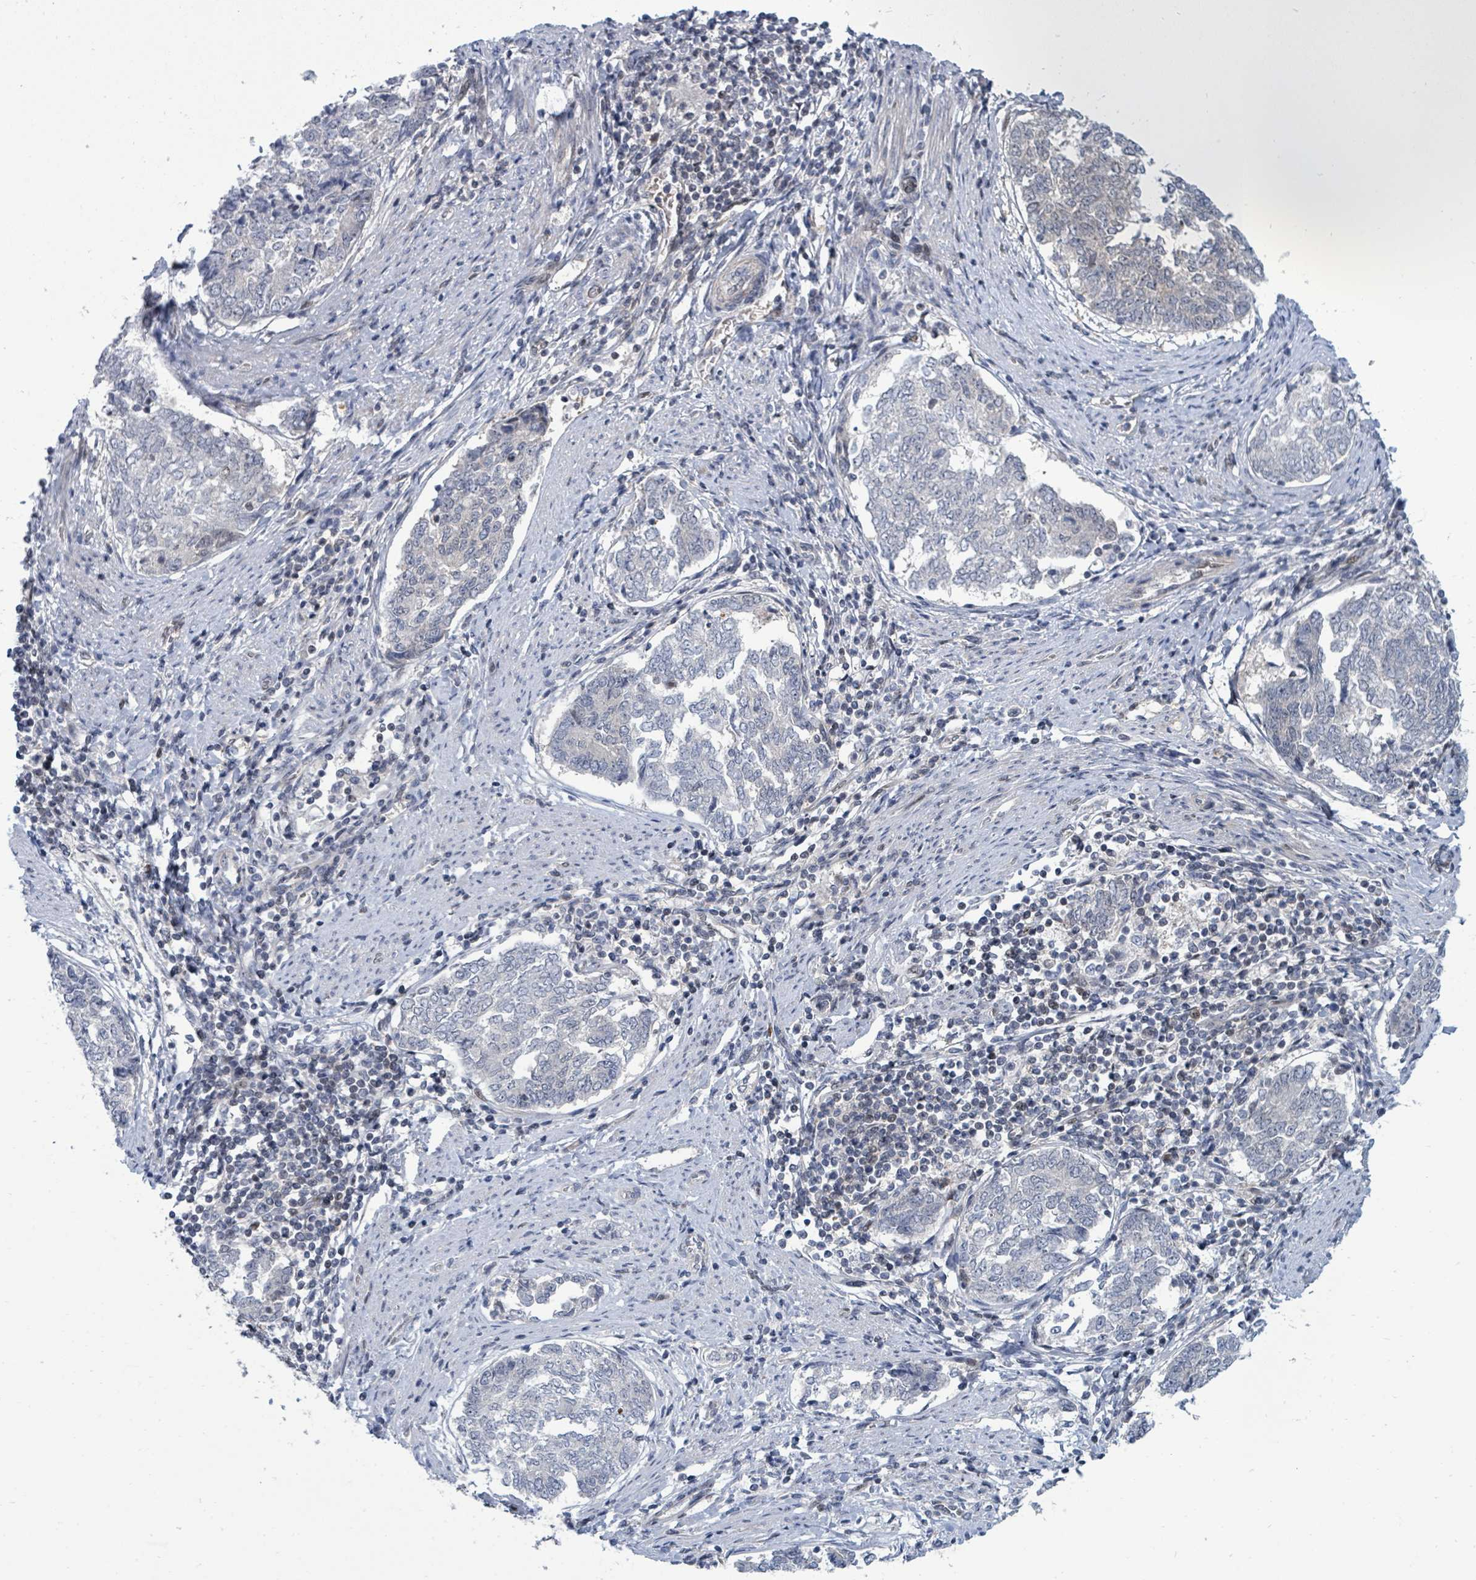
{"staining": {"intensity": "negative", "quantity": "none", "location": "none"}, "tissue": "endometrial cancer", "cell_type": "Tumor cells", "image_type": "cancer", "snomed": [{"axis": "morphology", "description": "Adenocarcinoma, NOS"}, {"axis": "topography", "description": "Endometrium"}], "caption": "Micrograph shows no protein positivity in tumor cells of adenocarcinoma (endometrial) tissue. (DAB (3,3'-diaminobenzidine) immunohistochemistry with hematoxylin counter stain).", "gene": "SUMO4", "patient": {"sex": "female", "age": 80}}